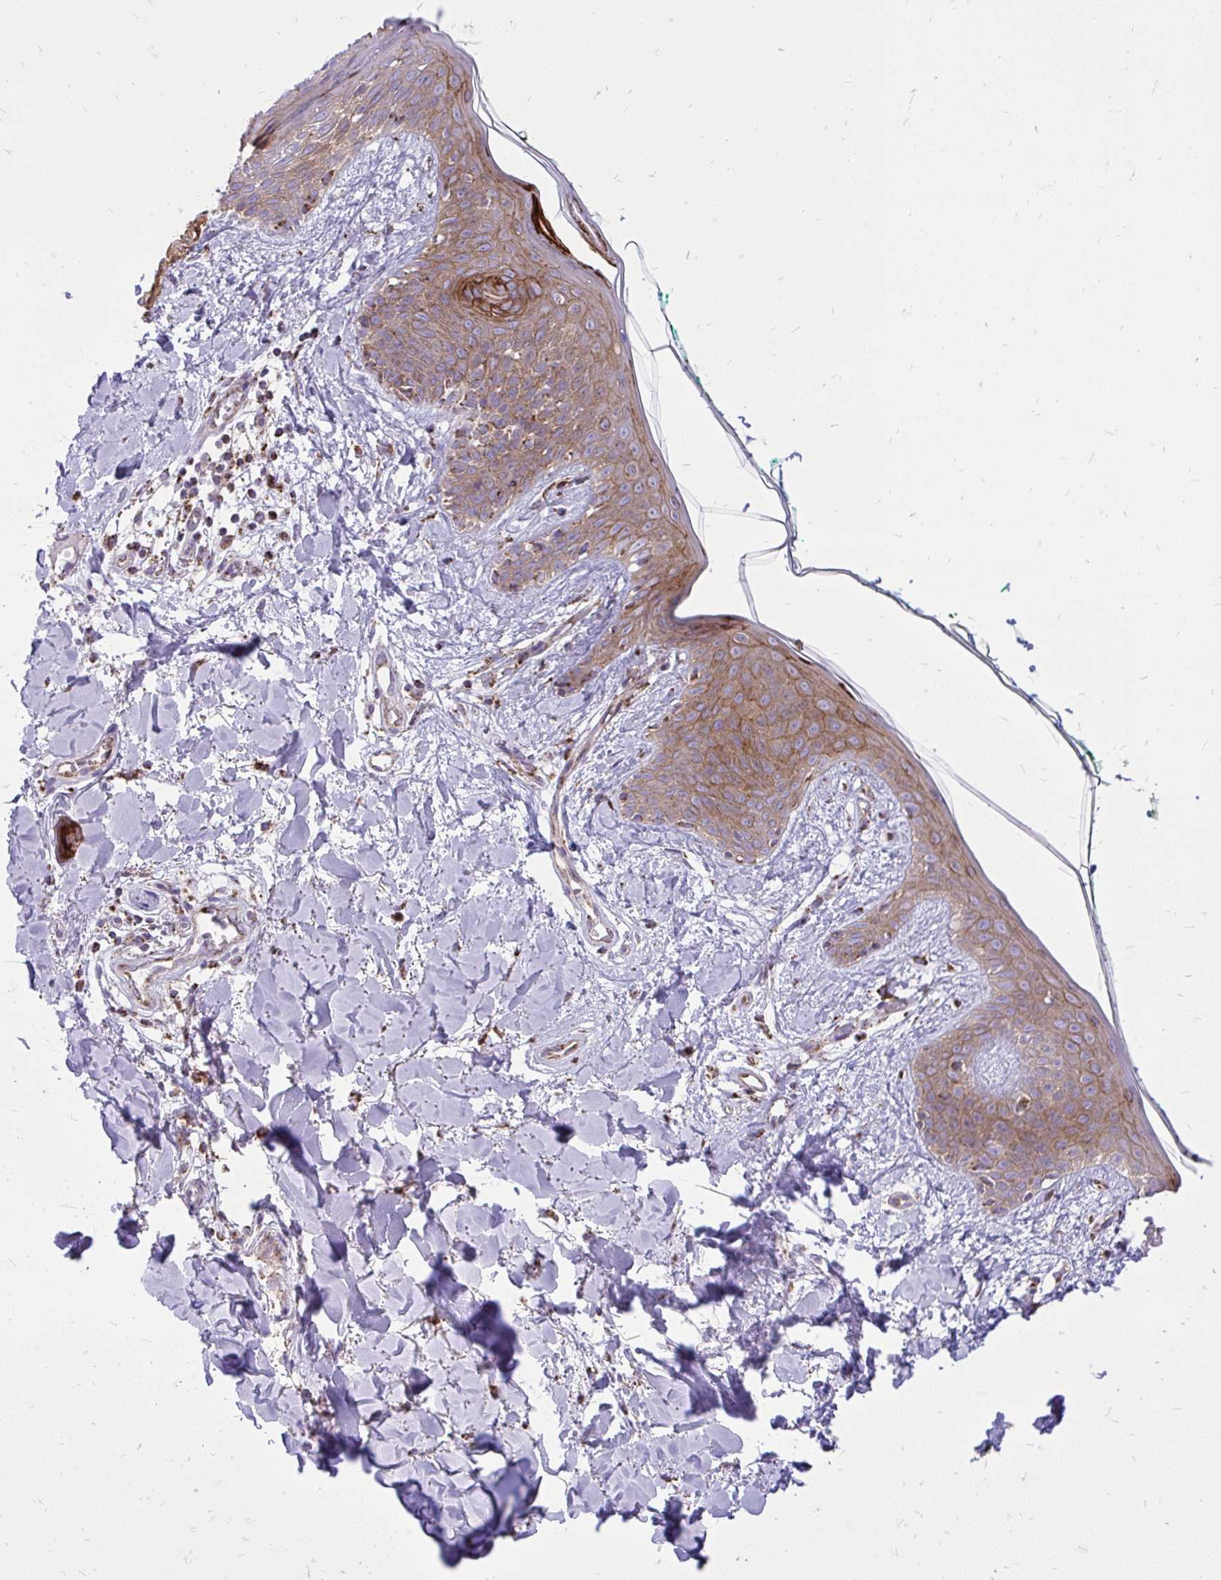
{"staining": {"intensity": "negative", "quantity": "none", "location": "none"}, "tissue": "skin", "cell_type": "Fibroblasts", "image_type": "normal", "snomed": [{"axis": "morphology", "description": "Normal tissue, NOS"}, {"axis": "topography", "description": "Skin"}], "caption": "Fibroblasts show no significant staining in unremarkable skin.", "gene": "SPTBN2", "patient": {"sex": "female", "age": 34}}